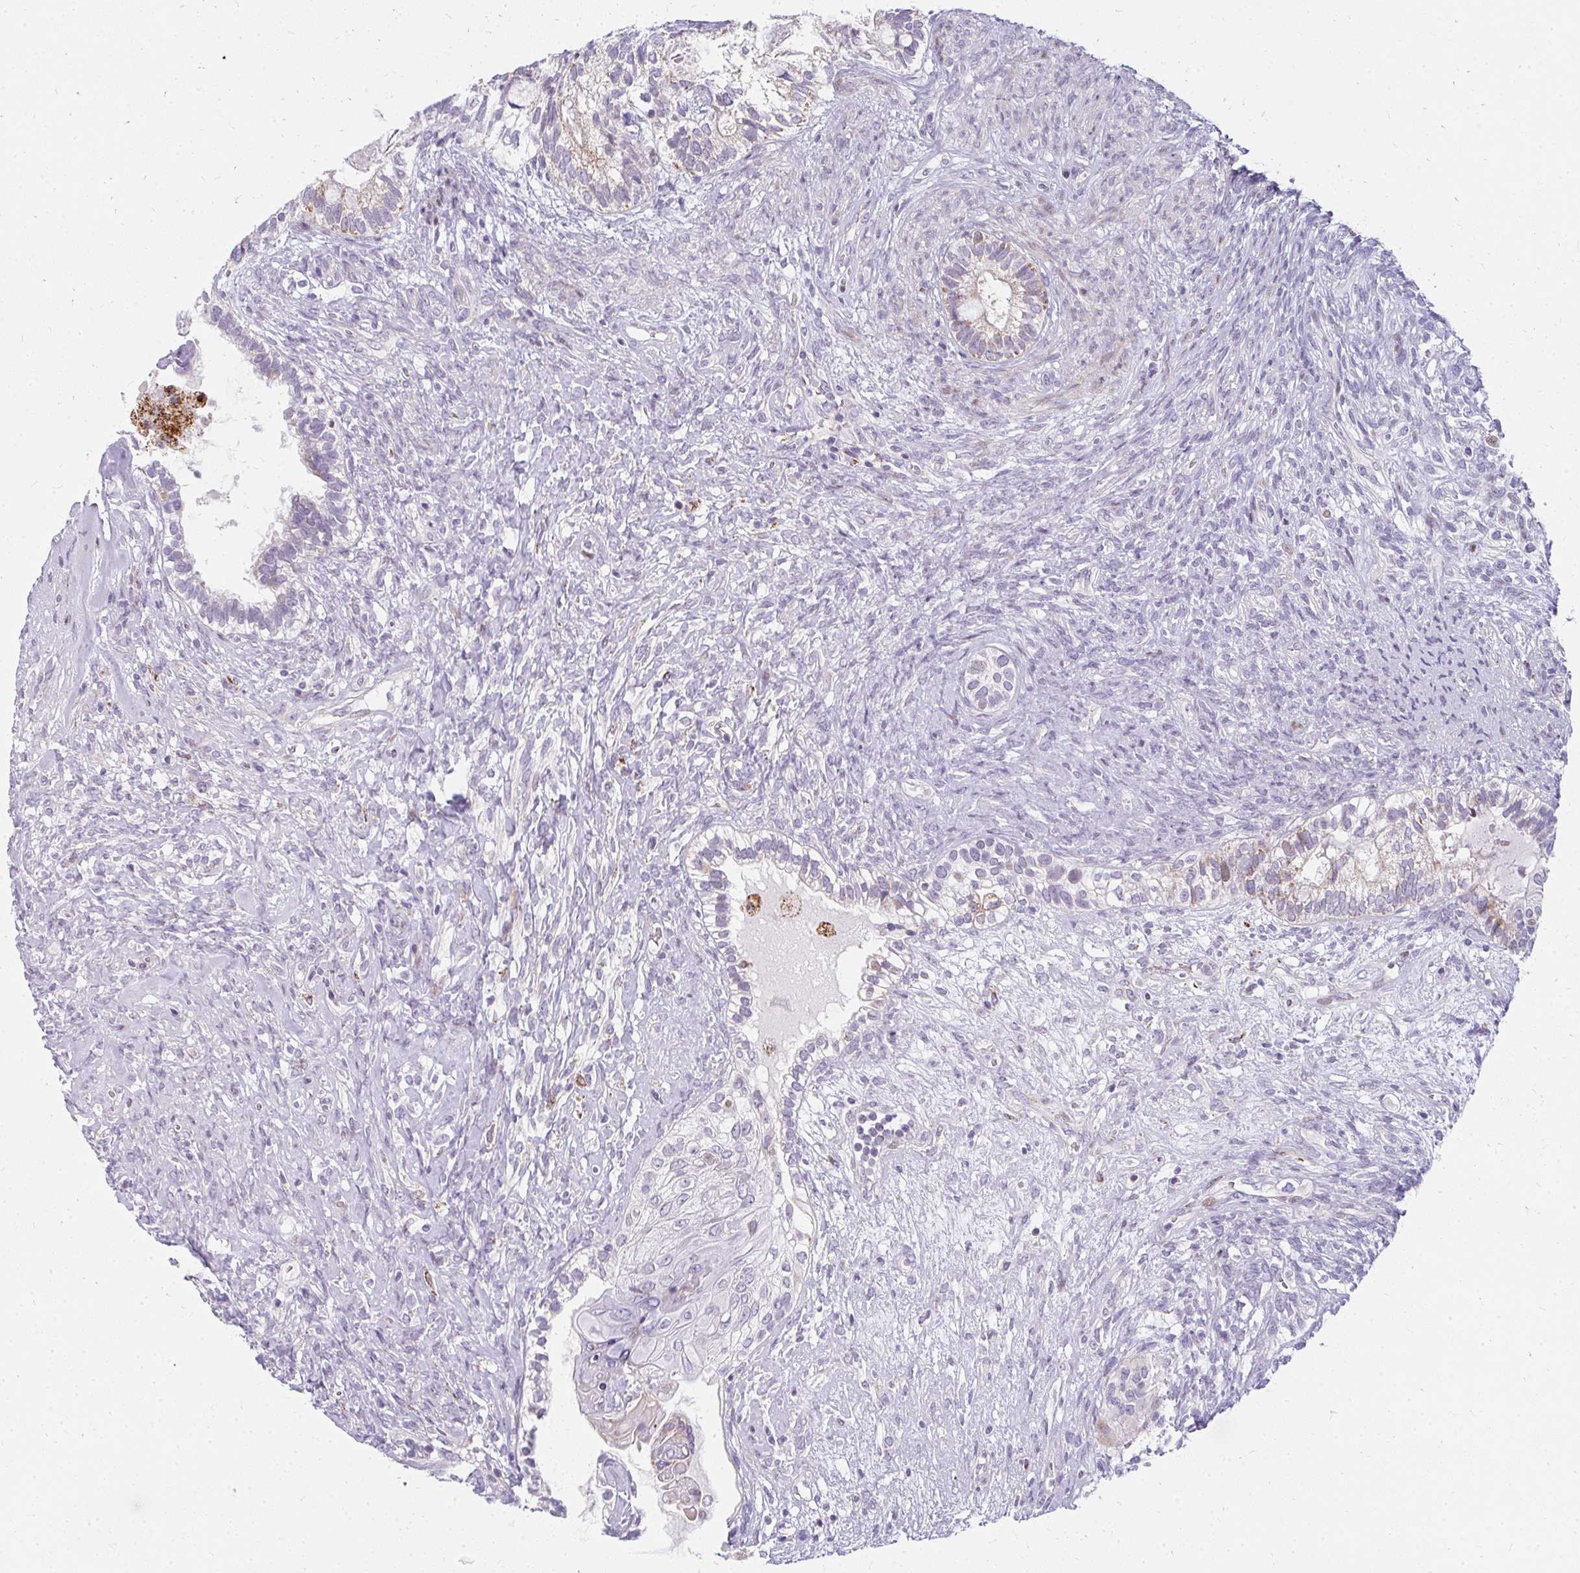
{"staining": {"intensity": "strong", "quantity": "<25%", "location": "cytoplasmic/membranous"}, "tissue": "testis cancer", "cell_type": "Tumor cells", "image_type": "cancer", "snomed": [{"axis": "morphology", "description": "Seminoma, NOS"}, {"axis": "morphology", "description": "Carcinoma, Embryonal, NOS"}, {"axis": "topography", "description": "Testis"}], "caption": "Immunohistochemistry (IHC) of testis cancer (seminoma) exhibits medium levels of strong cytoplasmic/membranous staining in approximately <25% of tumor cells. (Brightfield microscopy of DAB IHC at high magnification).", "gene": "PLA2G5", "patient": {"sex": "male", "age": 41}}